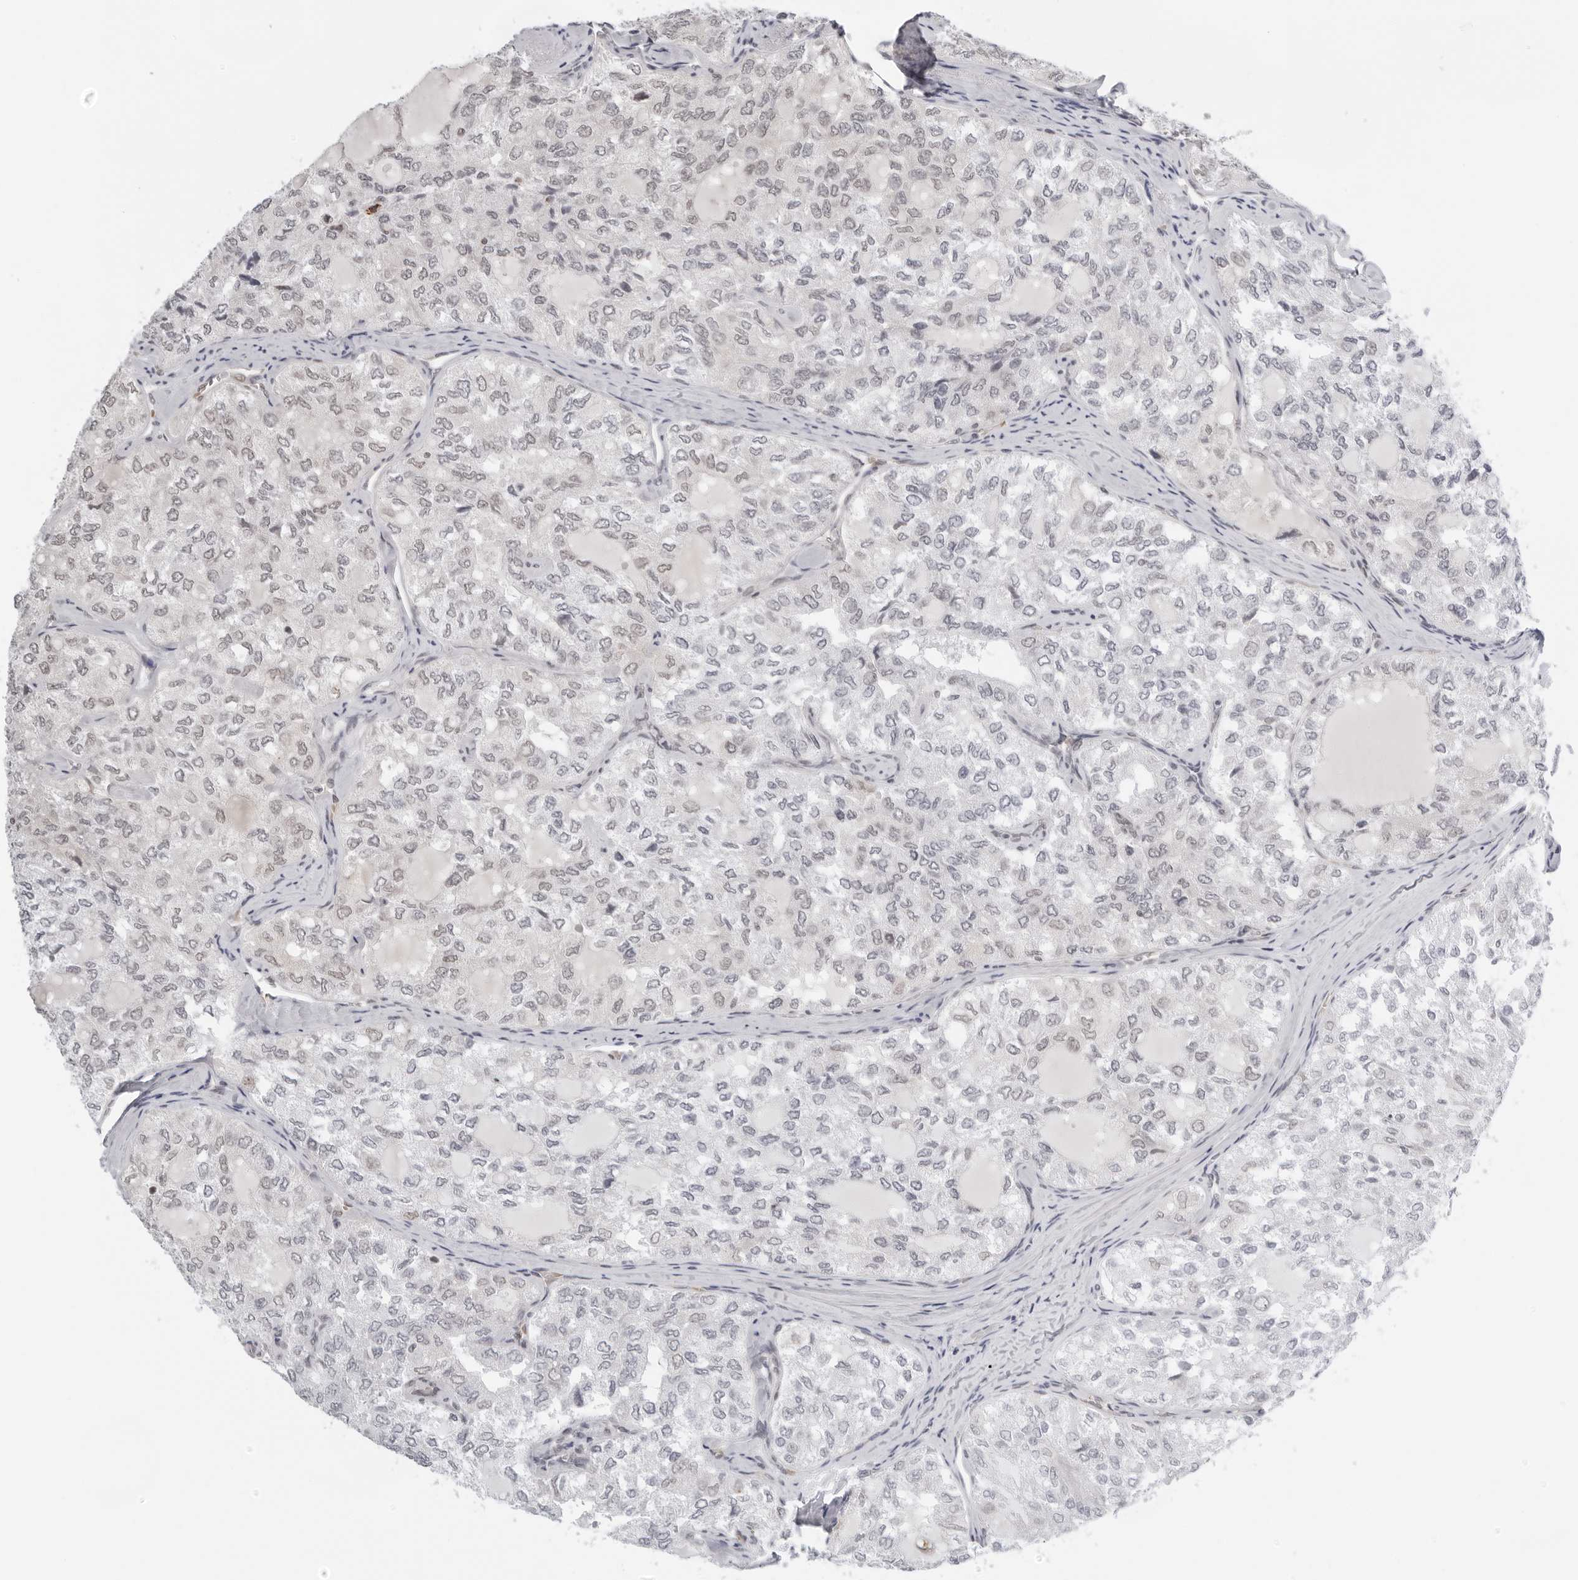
{"staining": {"intensity": "negative", "quantity": "none", "location": "none"}, "tissue": "thyroid cancer", "cell_type": "Tumor cells", "image_type": "cancer", "snomed": [{"axis": "morphology", "description": "Follicular adenoma carcinoma, NOS"}, {"axis": "topography", "description": "Thyroid gland"}], "caption": "High power microscopy micrograph of an immunohistochemistry histopathology image of thyroid cancer, revealing no significant staining in tumor cells.", "gene": "TOX4", "patient": {"sex": "male", "age": 75}}